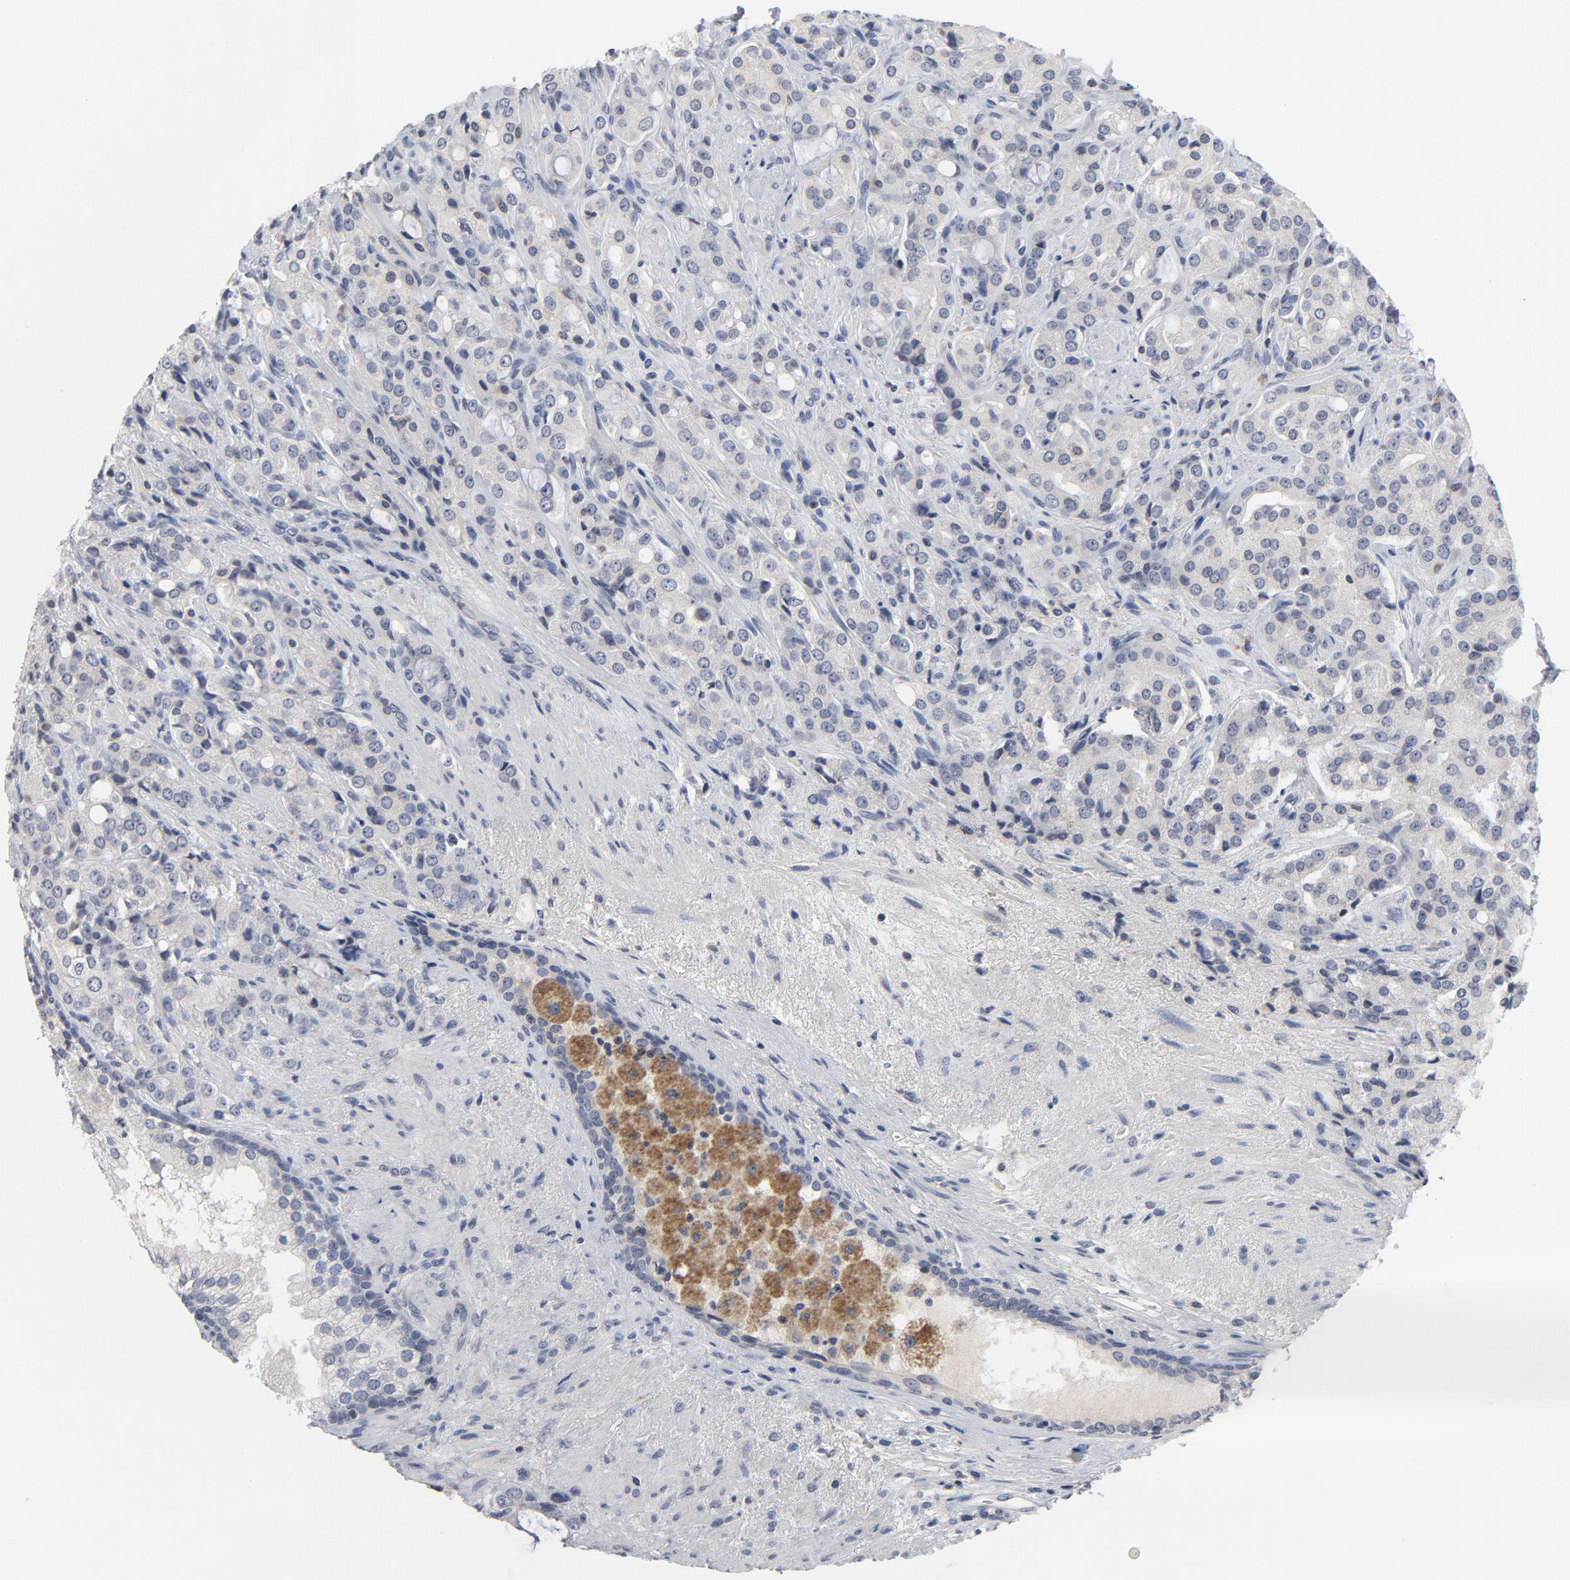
{"staining": {"intensity": "negative", "quantity": "none", "location": "none"}, "tissue": "prostate cancer", "cell_type": "Tumor cells", "image_type": "cancer", "snomed": [{"axis": "morphology", "description": "Adenocarcinoma, High grade"}, {"axis": "topography", "description": "Prostate"}], "caption": "Image shows no protein staining in tumor cells of high-grade adenocarcinoma (prostate) tissue.", "gene": "TCL1A", "patient": {"sex": "male", "age": 72}}